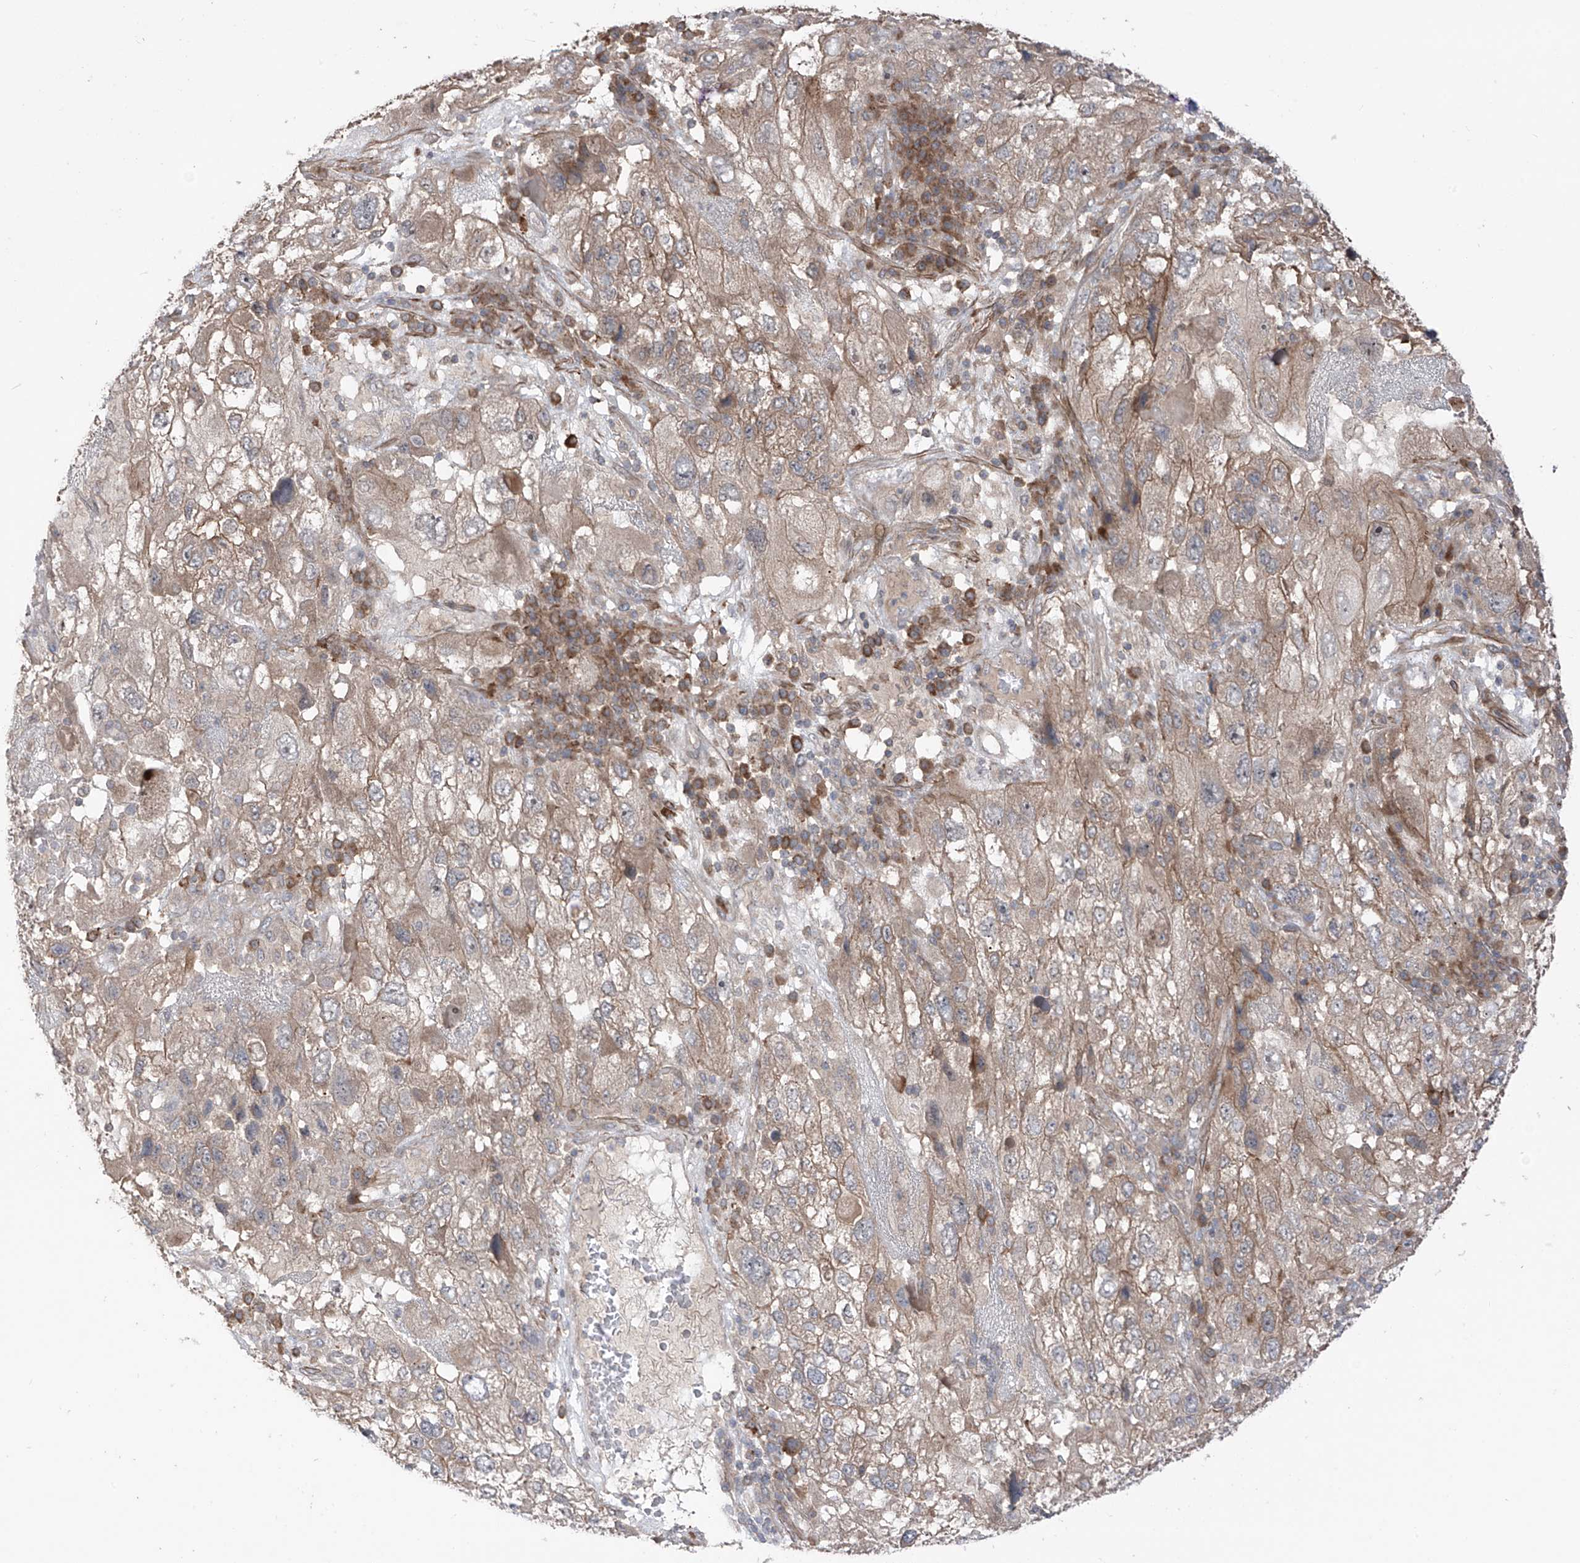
{"staining": {"intensity": "weak", "quantity": ">75%", "location": "cytoplasmic/membranous"}, "tissue": "endometrial cancer", "cell_type": "Tumor cells", "image_type": "cancer", "snomed": [{"axis": "morphology", "description": "Adenocarcinoma, NOS"}, {"axis": "topography", "description": "Endometrium"}], "caption": "Tumor cells show low levels of weak cytoplasmic/membranous expression in approximately >75% of cells in human endometrial adenocarcinoma.", "gene": "LRRC74A", "patient": {"sex": "female", "age": 49}}